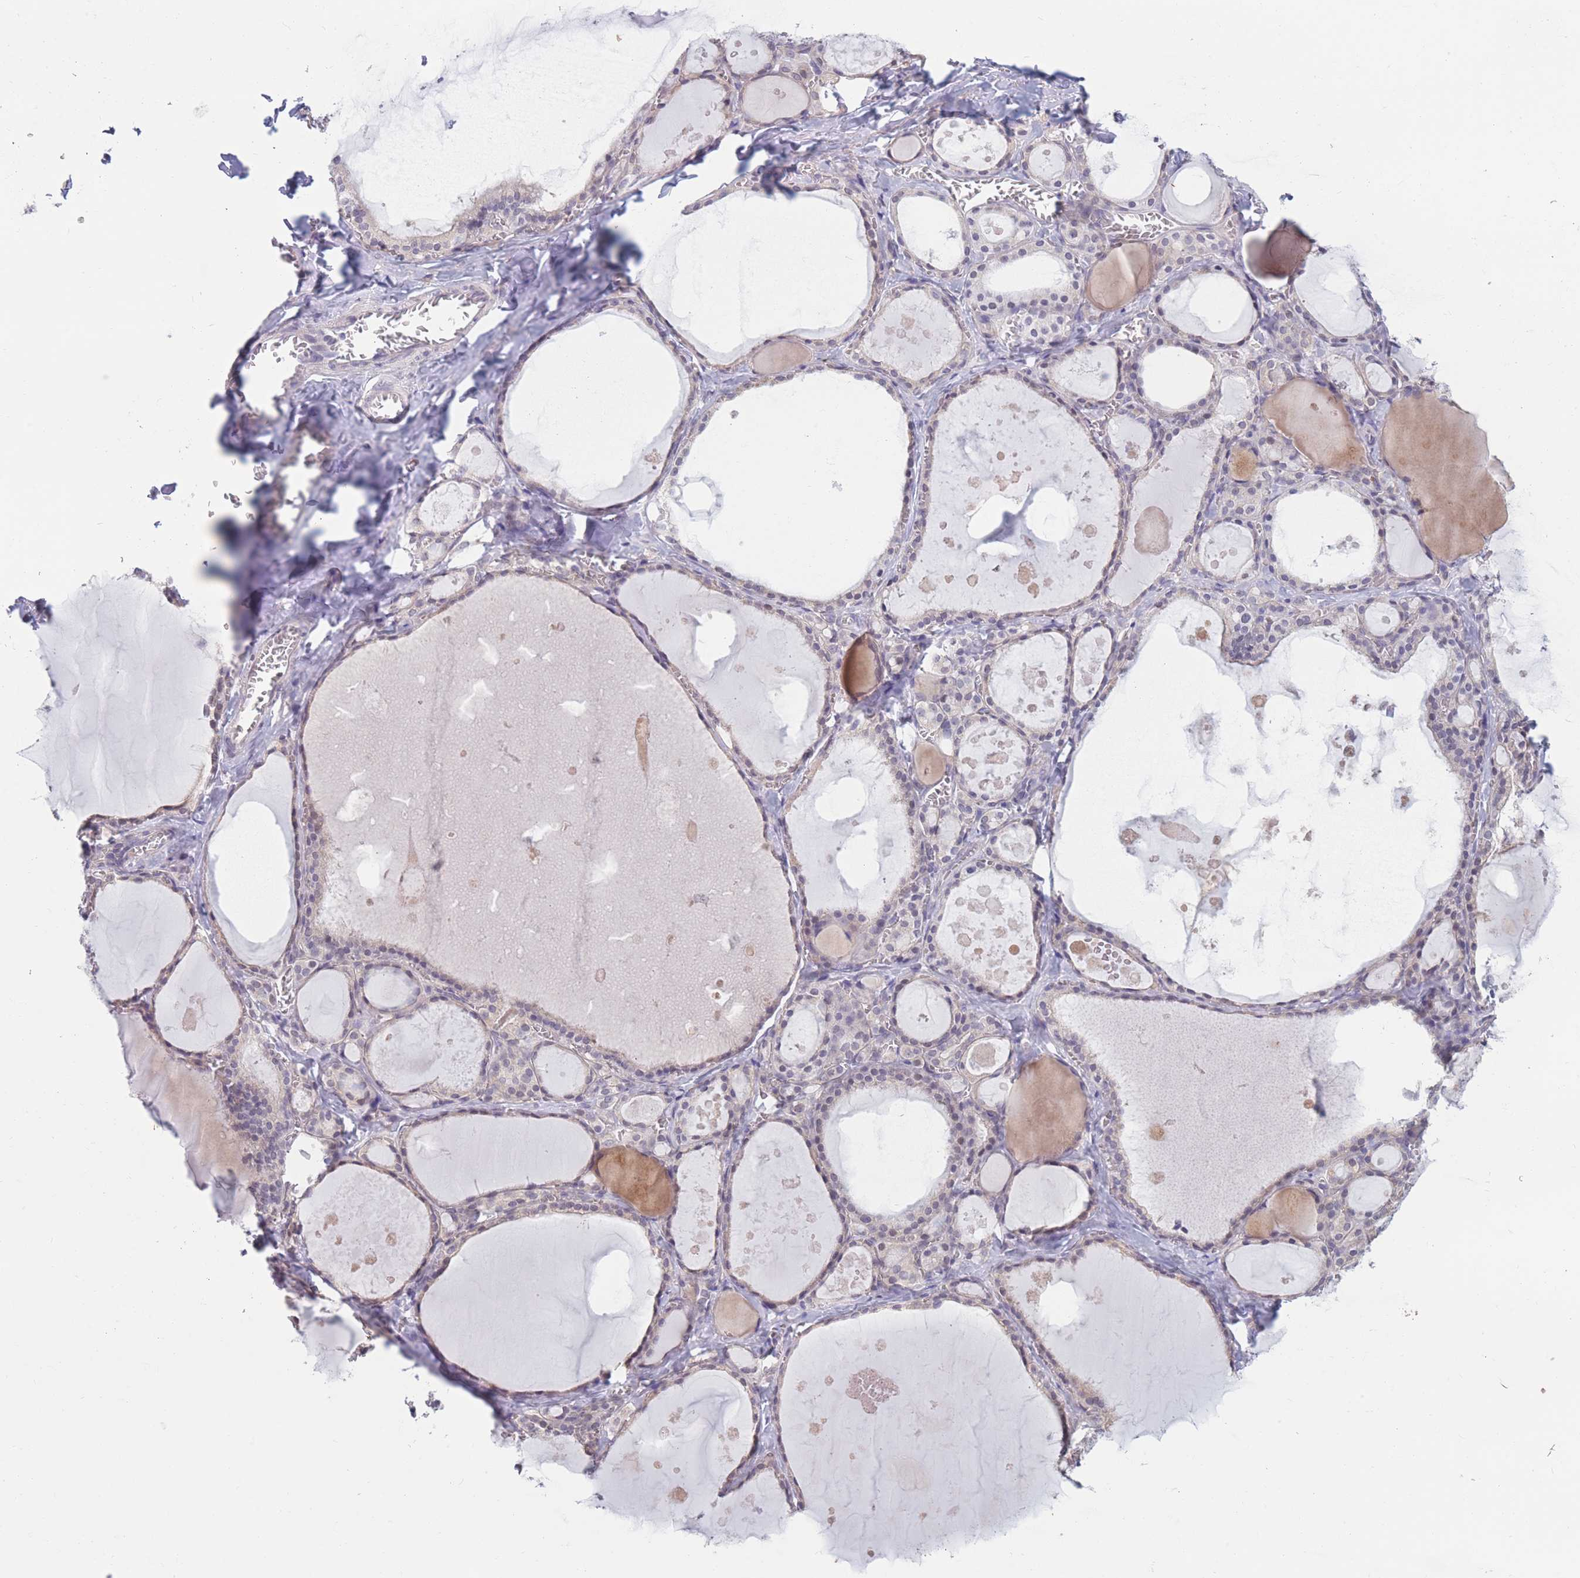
{"staining": {"intensity": "weak", "quantity": "<25%", "location": "cytoplasmic/membranous"}, "tissue": "thyroid gland", "cell_type": "Glandular cells", "image_type": "normal", "snomed": [{"axis": "morphology", "description": "Normal tissue, NOS"}, {"axis": "topography", "description": "Thyroid gland"}], "caption": "Unremarkable thyroid gland was stained to show a protein in brown. There is no significant positivity in glandular cells. The staining was performed using DAB to visualize the protein expression in brown, while the nuclei were stained in blue with hematoxylin (Magnification: 20x).", "gene": "COL27A1", "patient": {"sex": "male", "age": 56}}